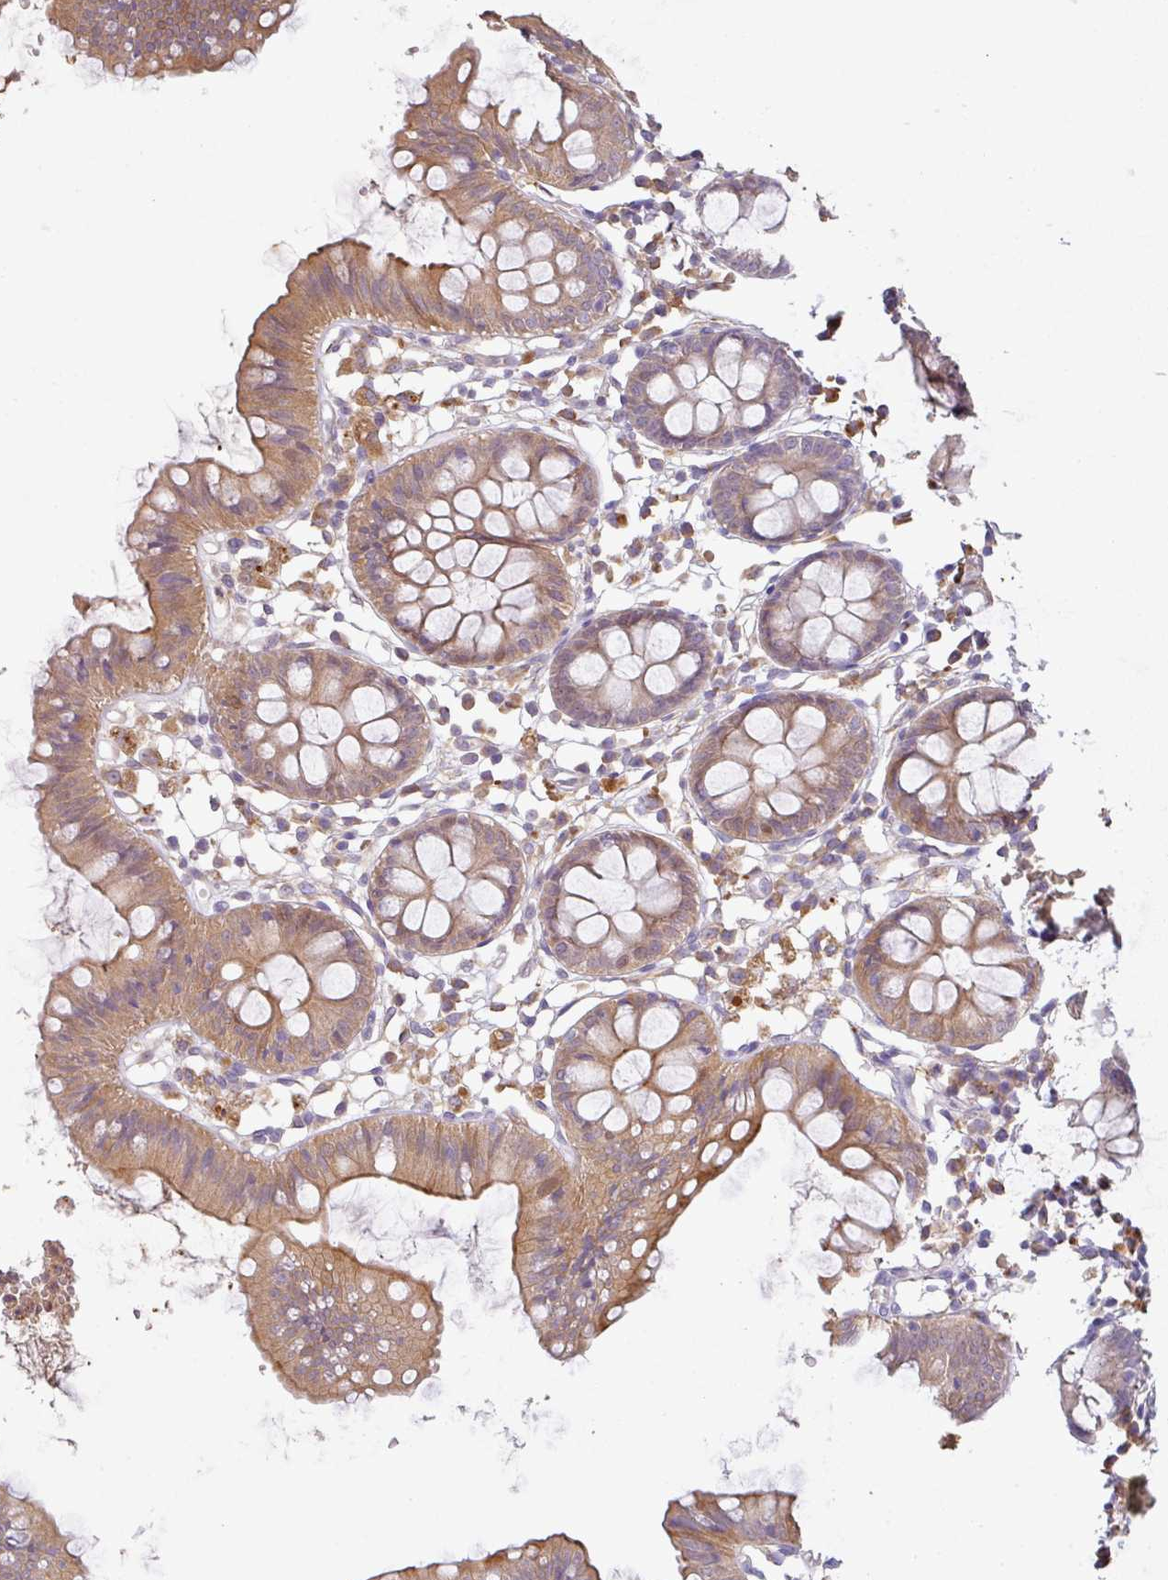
{"staining": {"intensity": "weak", "quantity": "<25%", "location": "cytoplasmic/membranous"}, "tissue": "colon", "cell_type": "Endothelial cells", "image_type": "normal", "snomed": [{"axis": "morphology", "description": "Normal tissue, NOS"}, {"axis": "topography", "description": "Colon"}], "caption": "This is an IHC micrograph of unremarkable colon. There is no expression in endothelial cells.", "gene": "ZNF266", "patient": {"sex": "female", "age": 84}}